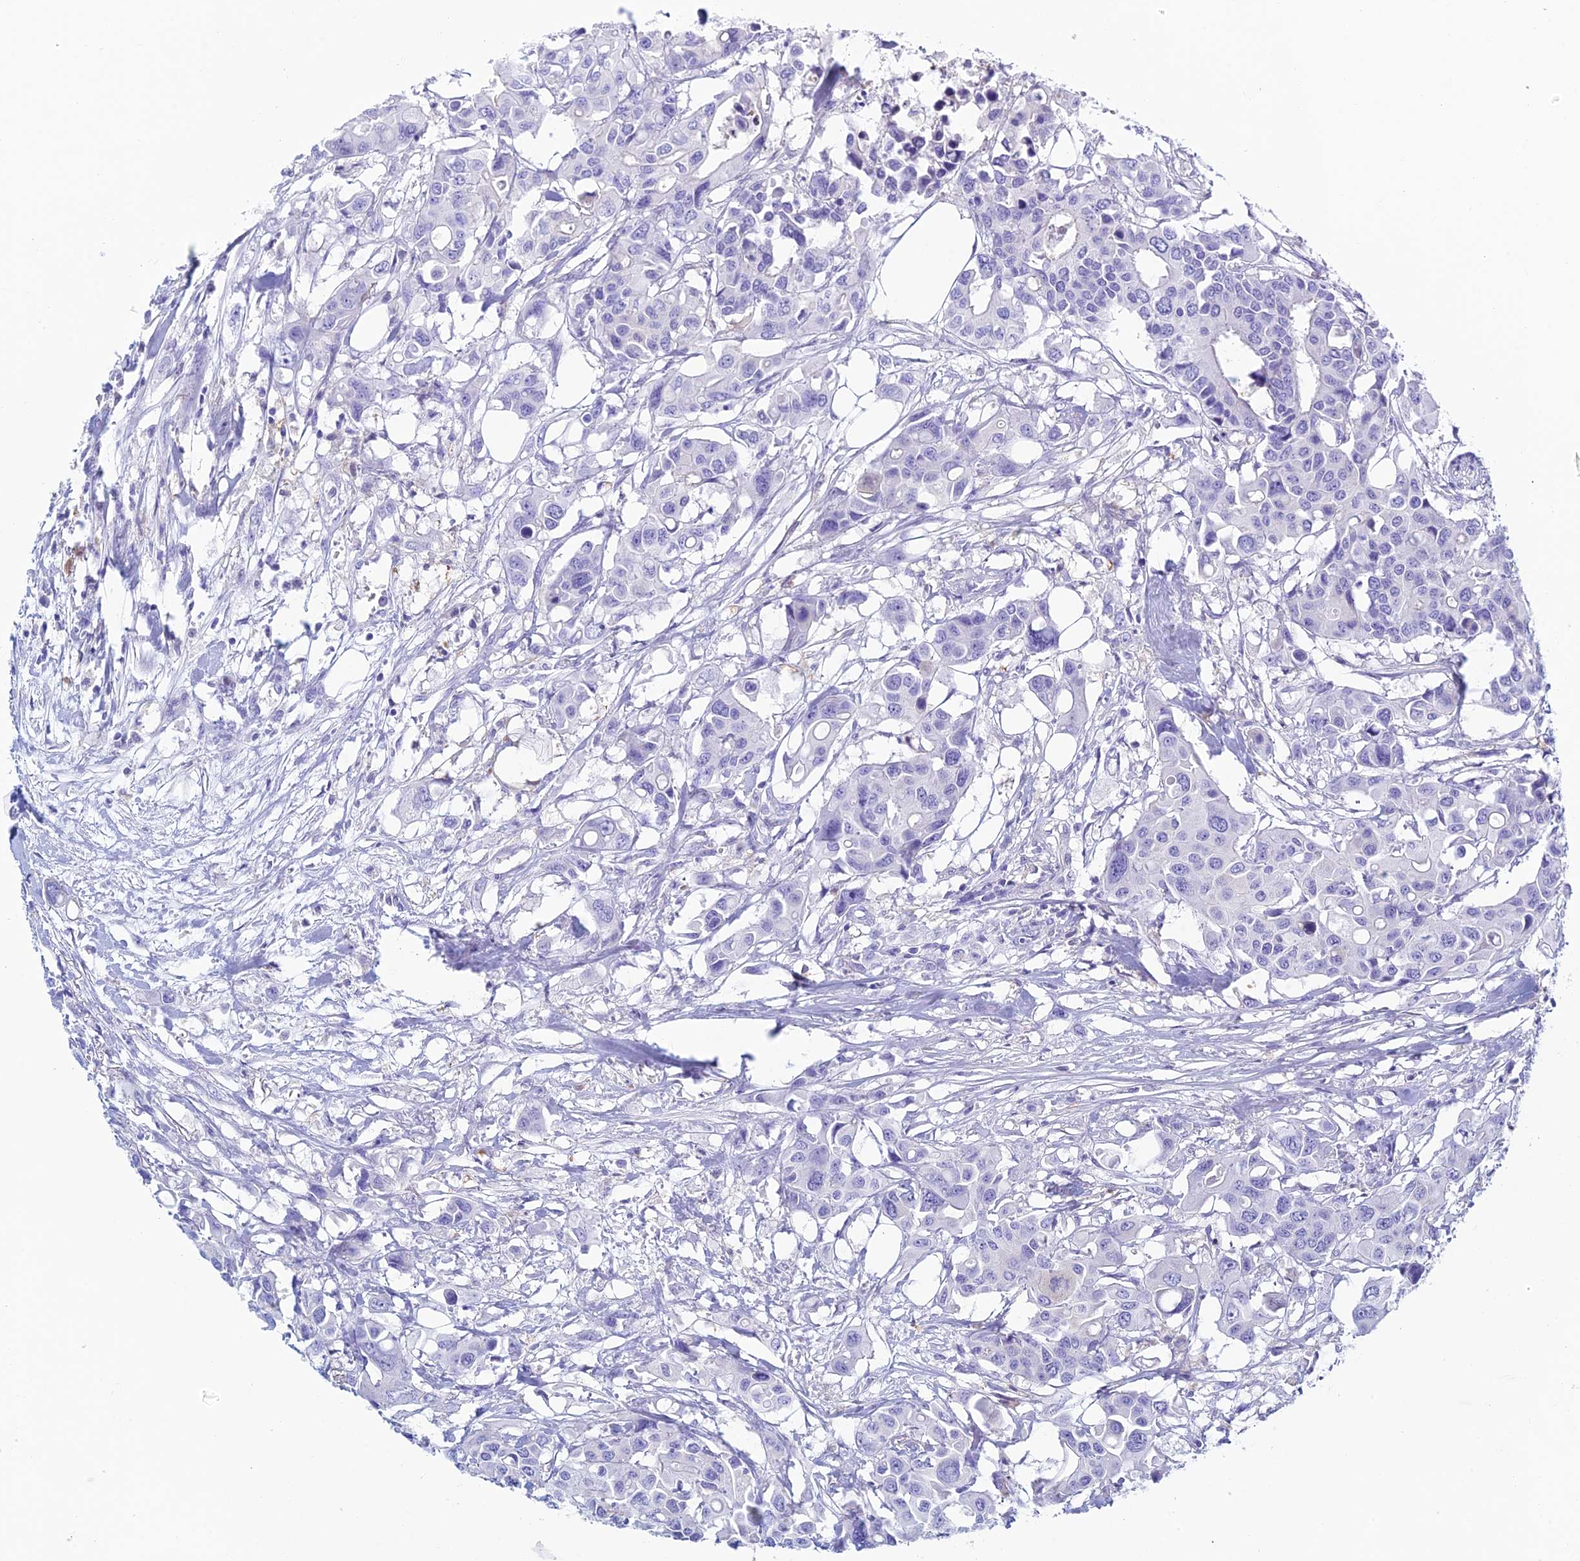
{"staining": {"intensity": "negative", "quantity": "none", "location": "none"}, "tissue": "colorectal cancer", "cell_type": "Tumor cells", "image_type": "cancer", "snomed": [{"axis": "morphology", "description": "Adenocarcinoma, NOS"}, {"axis": "topography", "description": "Colon"}], "caption": "Immunohistochemistry (IHC) image of neoplastic tissue: colorectal cancer (adenocarcinoma) stained with DAB (3,3'-diaminobenzidine) reveals no significant protein staining in tumor cells.", "gene": "KCNK17", "patient": {"sex": "male", "age": 77}}